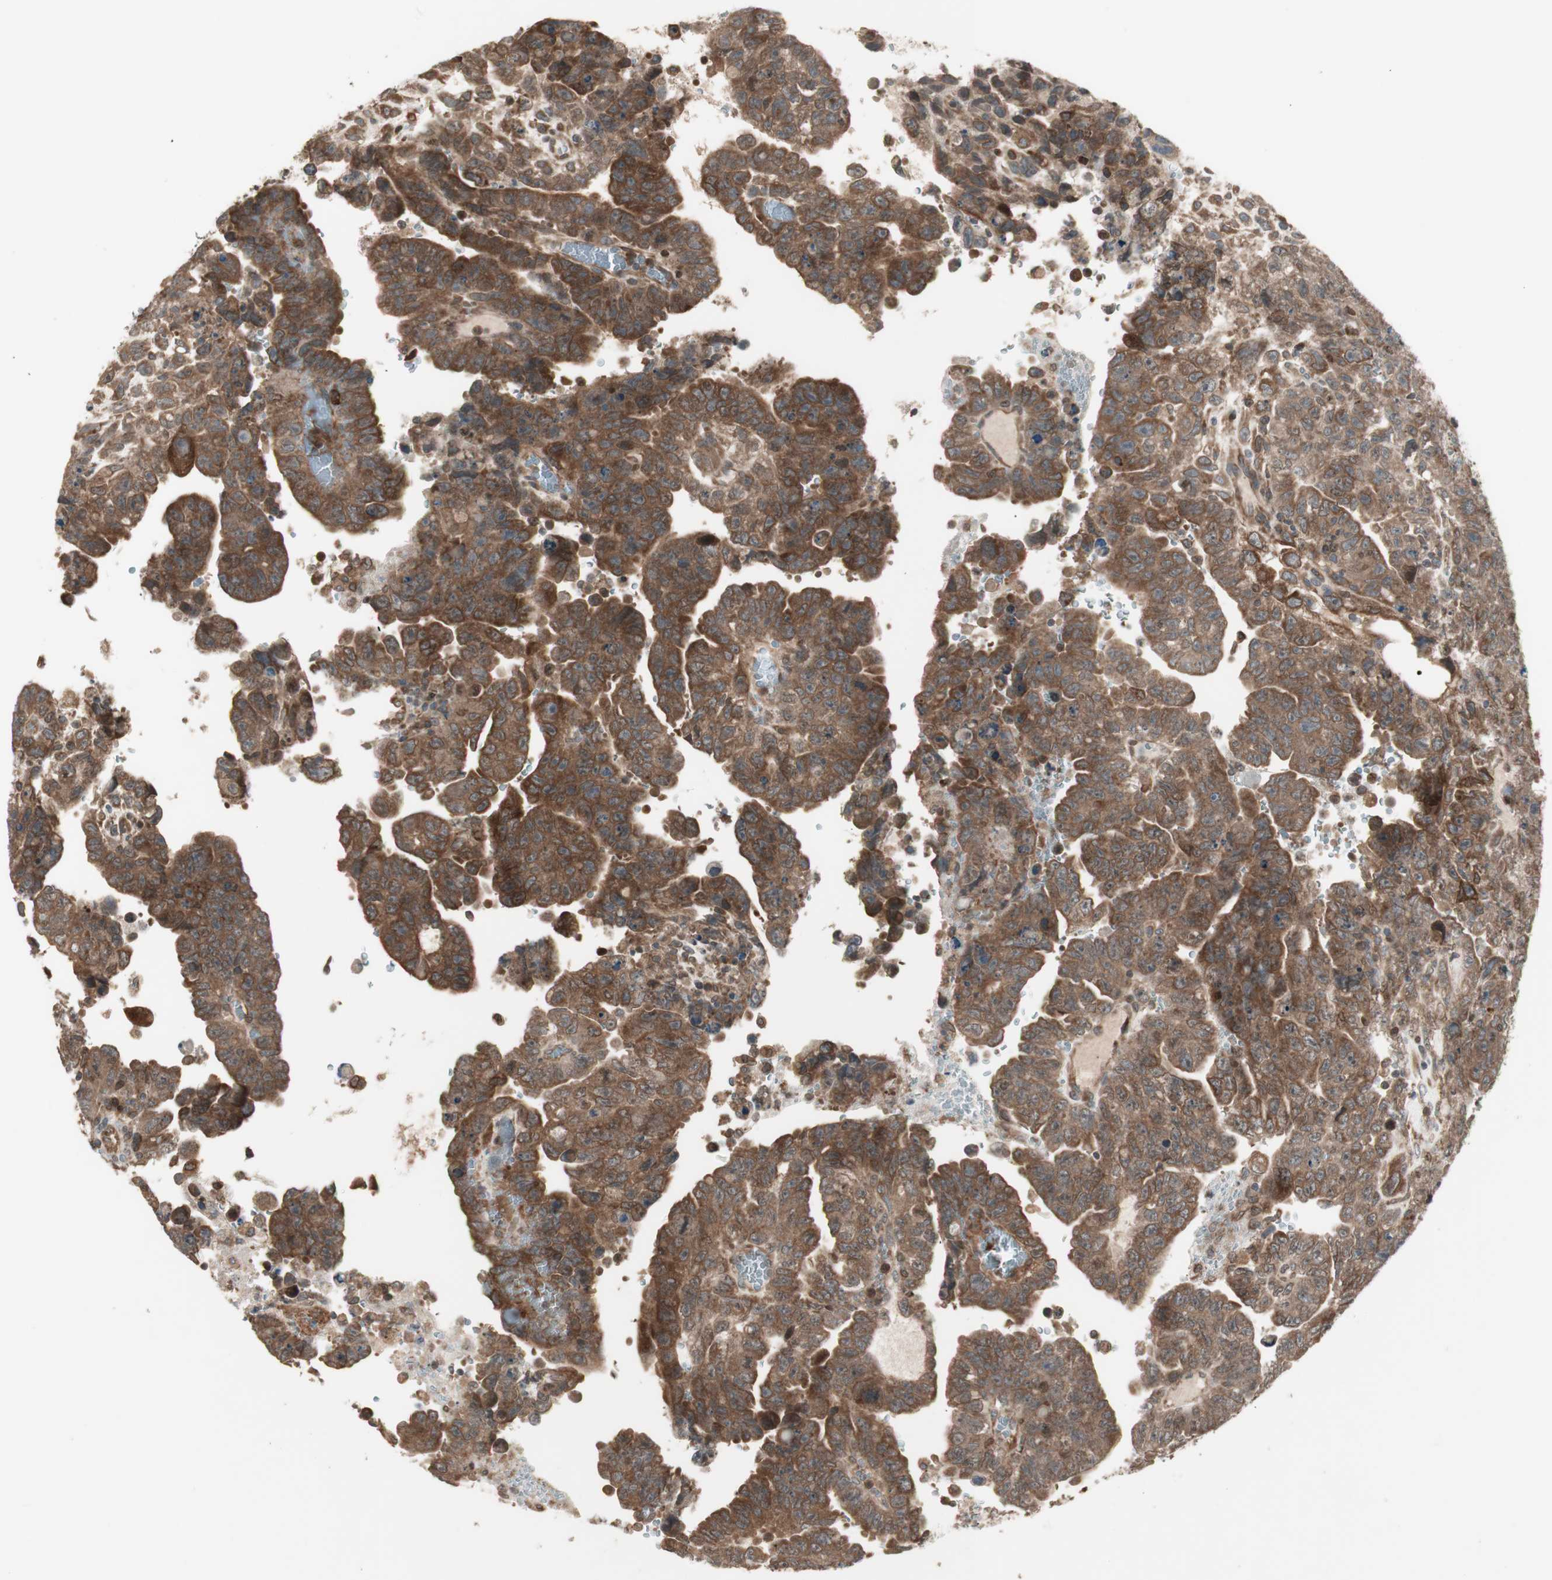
{"staining": {"intensity": "strong", "quantity": ">75%", "location": "cytoplasmic/membranous"}, "tissue": "testis cancer", "cell_type": "Tumor cells", "image_type": "cancer", "snomed": [{"axis": "morphology", "description": "Carcinoma, Embryonal, NOS"}, {"axis": "topography", "description": "Testis"}], "caption": "Immunohistochemical staining of human testis embryonal carcinoma demonstrates high levels of strong cytoplasmic/membranous protein expression in approximately >75% of tumor cells.", "gene": "ATP6AP2", "patient": {"sex": "male", "age": 28}}